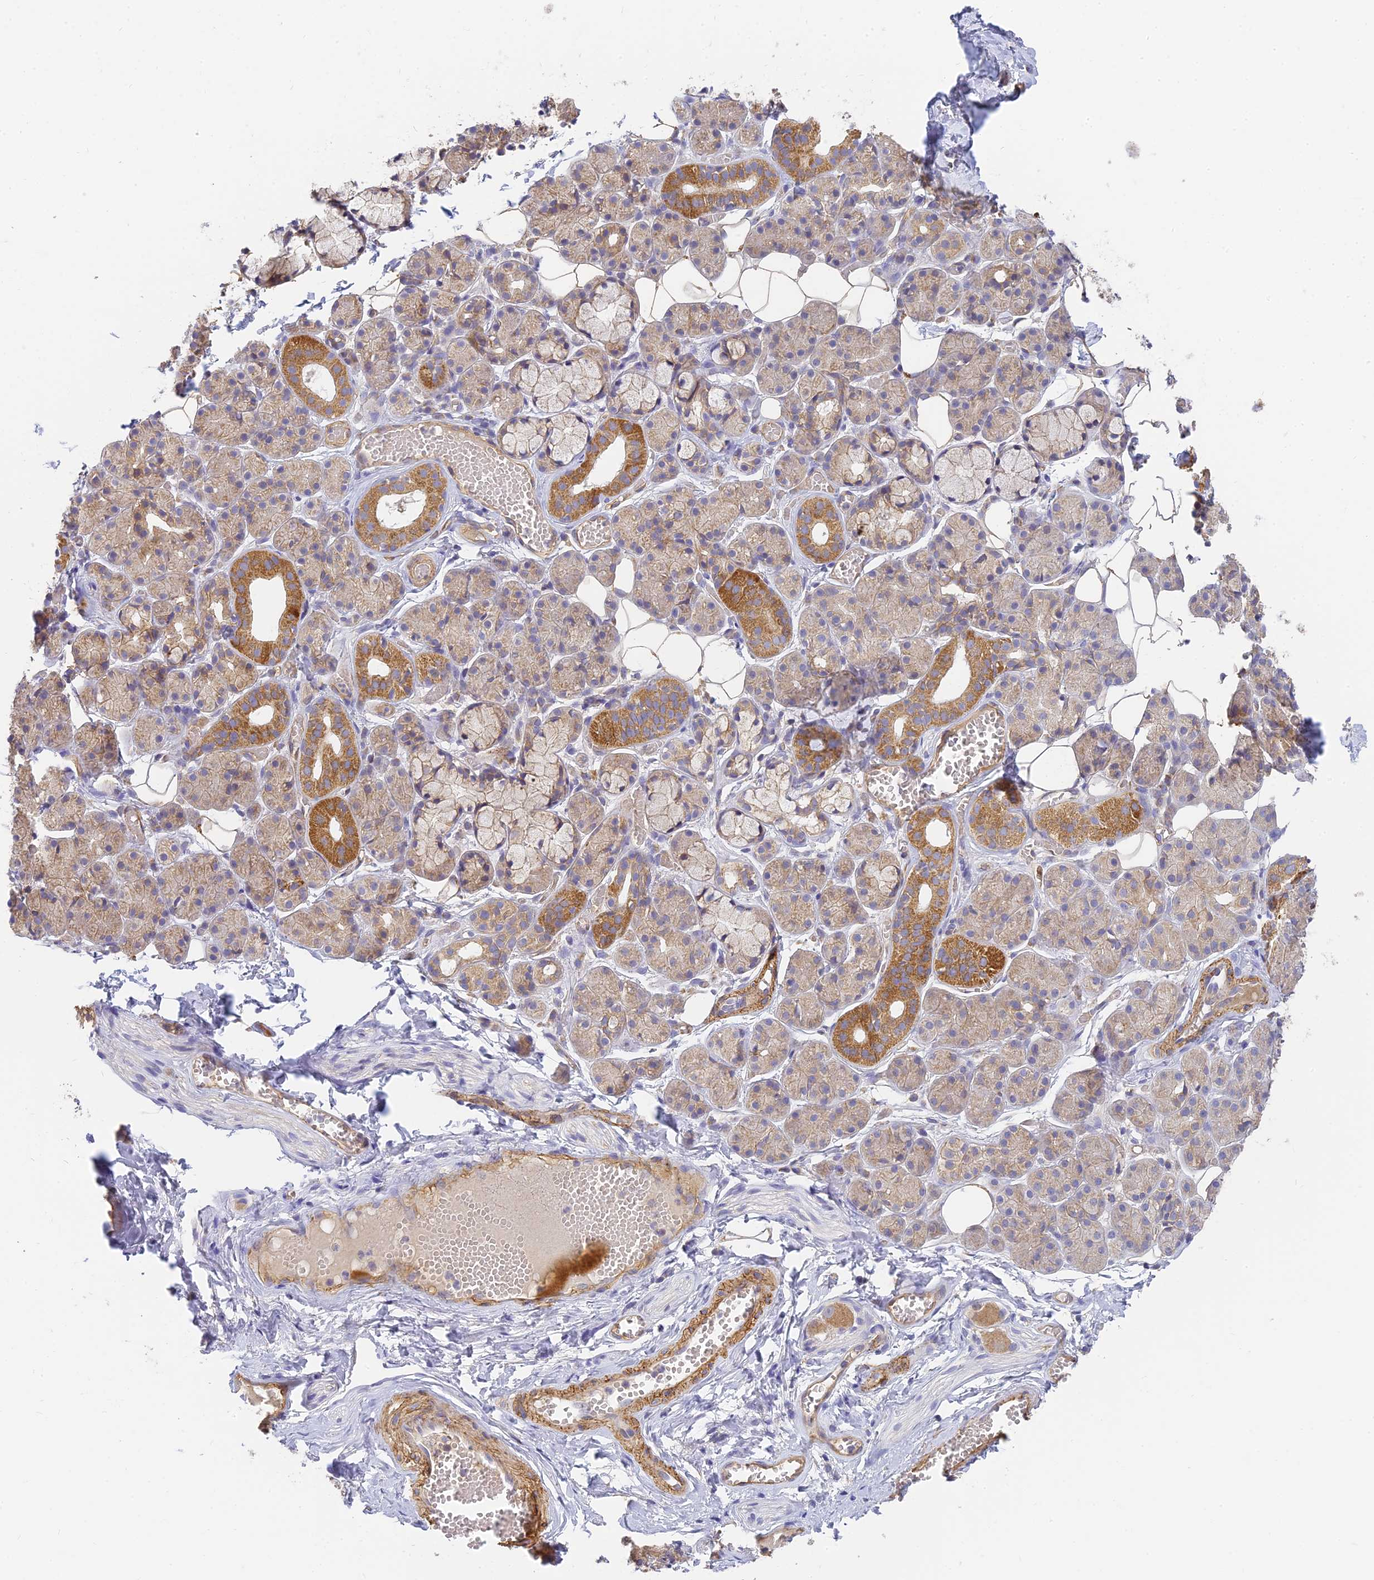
{"staining": {"intensity": "strong", "quantity": "<25%", "location": "cytoplasmic/membranous"}, "tissue": "salivary gland", "cell_type": "Glandular cells", "image_type": "normal", "snomed": [{"axis": "morphology", "description": "Normal tissue, NOS"}, {"axis": "topography", "description": "Salivary gland"}], "caption": "Salivary gland stained for a protein (brown) demonstrates strong cytoplasmic/membranous positive positivity in approximately <25% of glandular cells.", "gene": "MRPL15", "patient": {"sex": "male", "age": 63}}